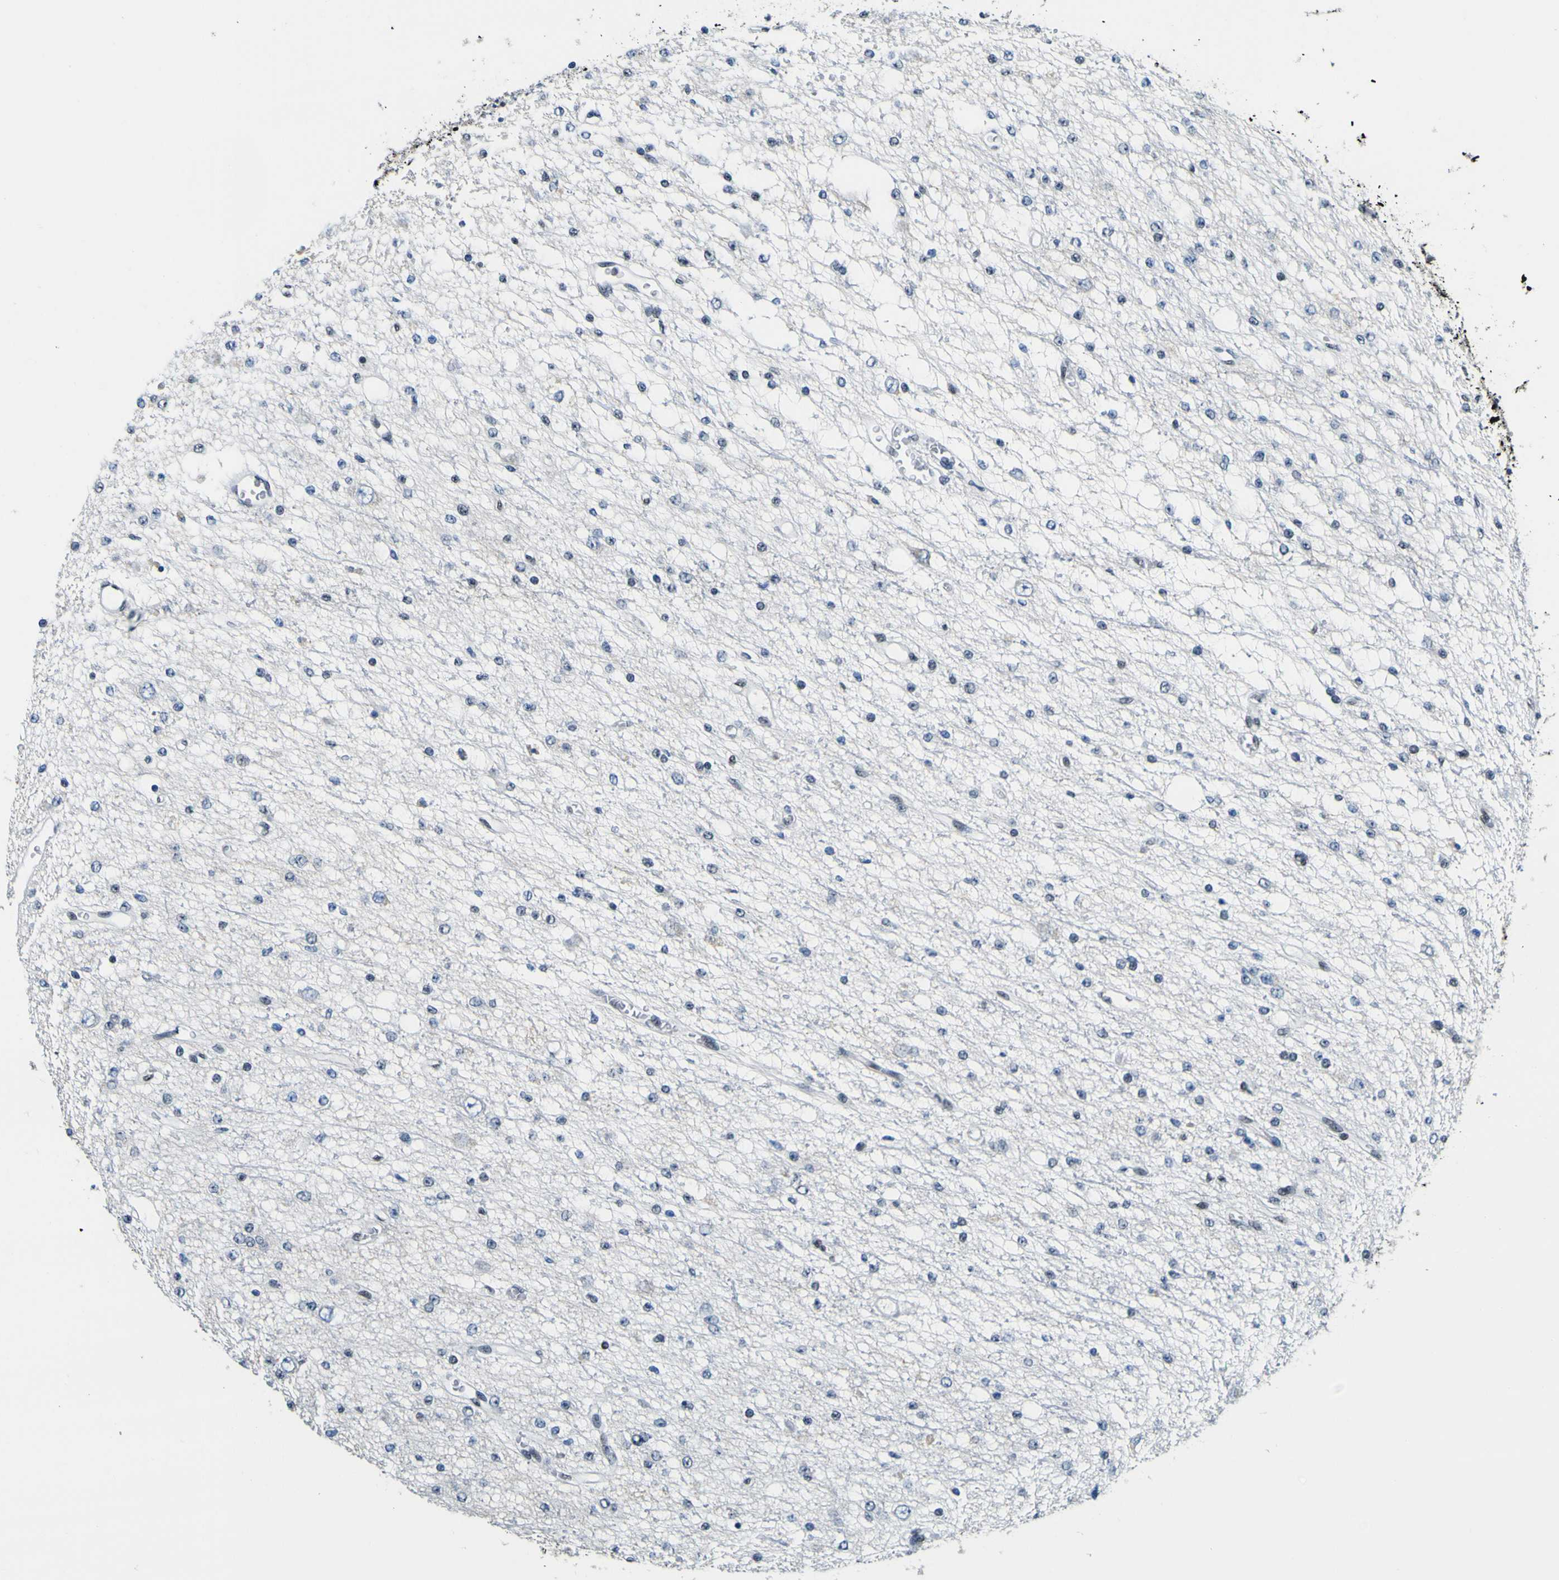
{"staining": {"intensity": "negative", "quantity": "none", "location": "none"}, "tissue": "glioma", "cell_type": "Tumor cells", "image_type": "cancer", "snomed": [{"axis": "morphology", "description": "Glioma, malignant, Low grade"}, {"axis": "topography", "description": "Brain"}], "caption": "Glioma stained for a protein using immunohistochemistry displays no expression tumor cells.", "gene": "SP1", "patient": {"sex": "male", "age": 38}}